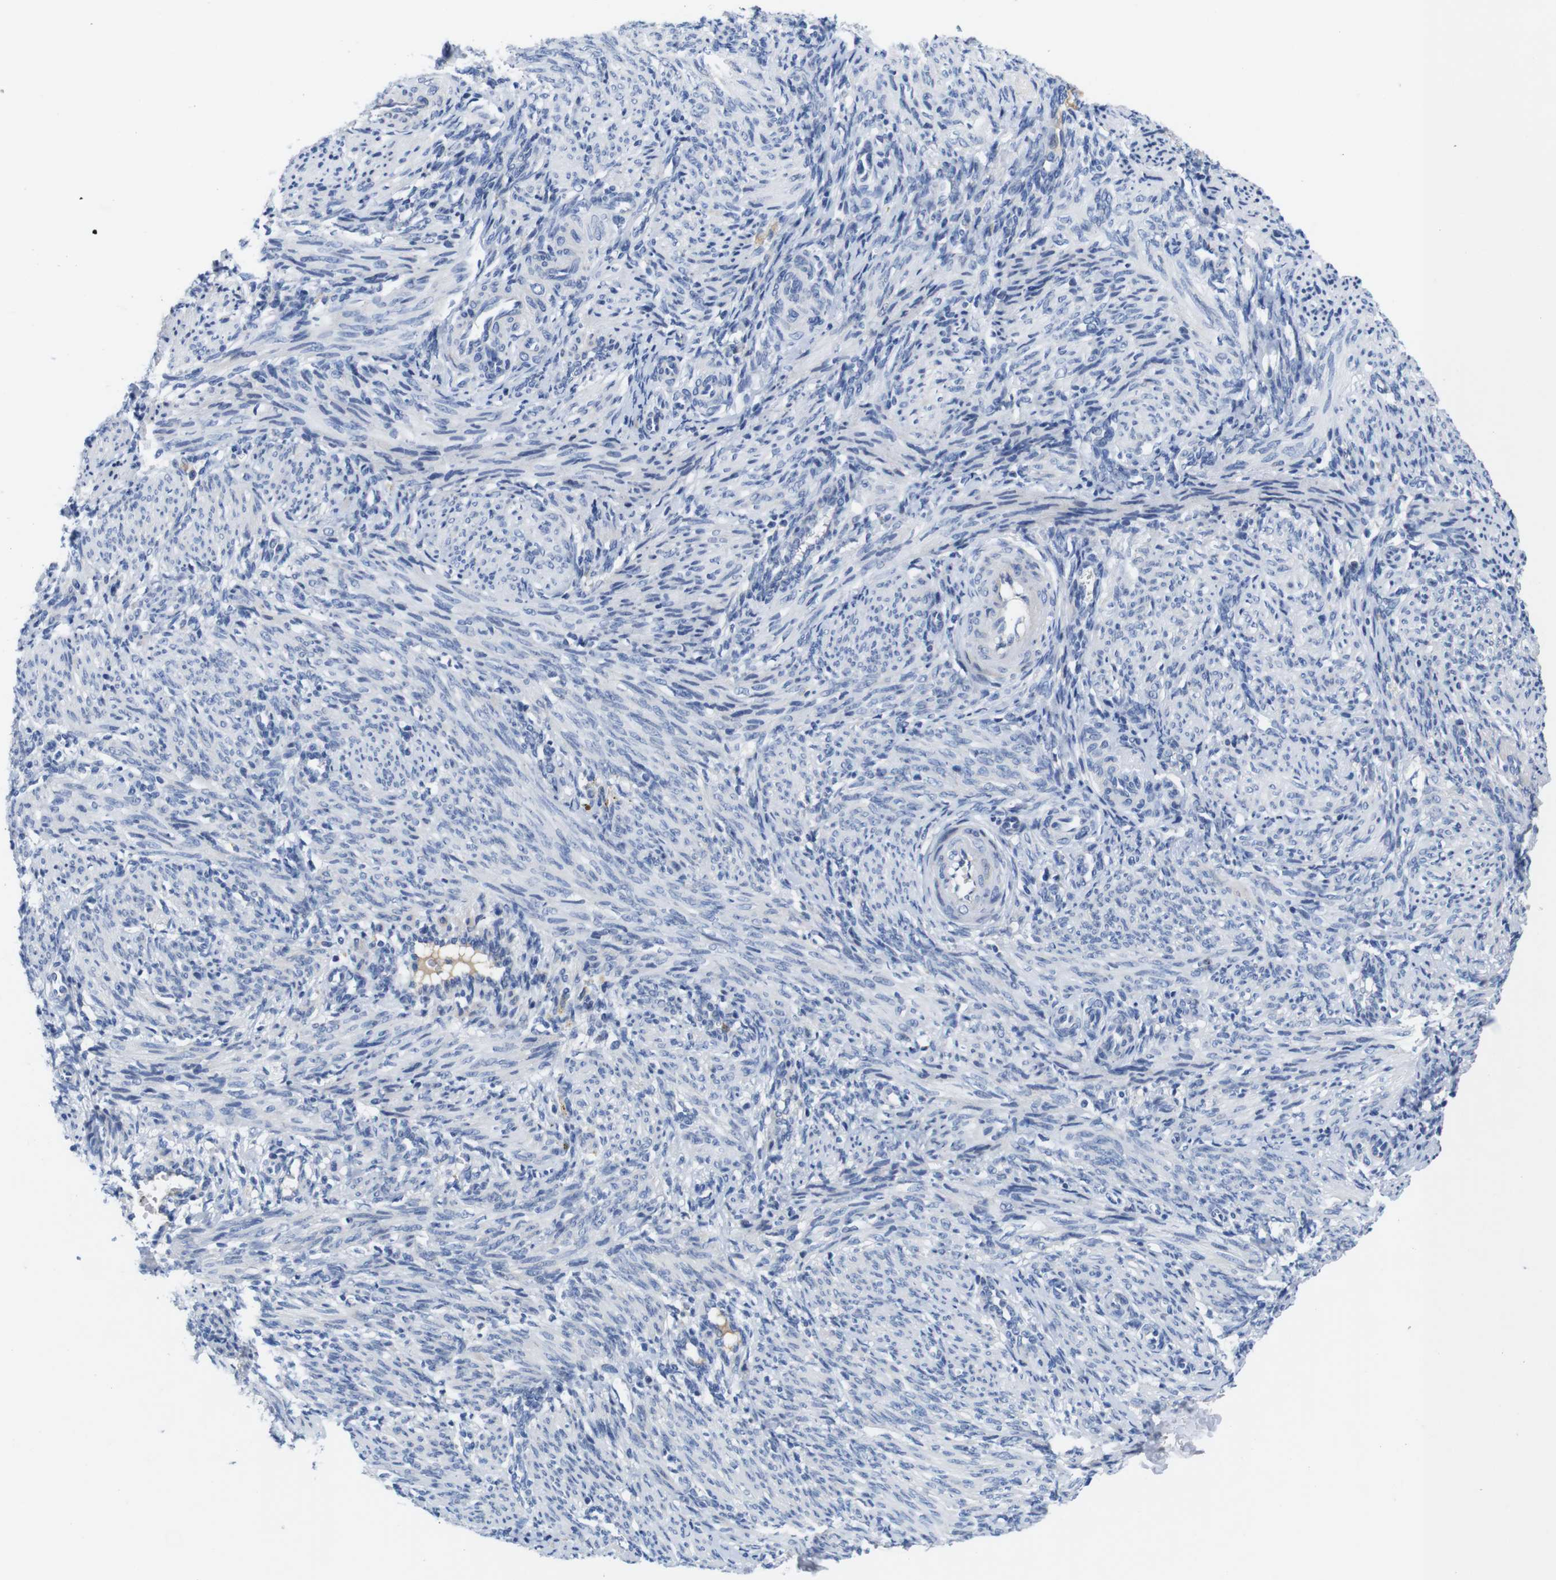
{"staining": {"intensity": "negative", "quantity": "none", "location": "none"}, "tissue": "smooth muscle", "cell_type": "Smooth muscle cells", "image_type": "normal", "snomed": [{"axis": "morphology", "description": "Normal tissue, NOS"}, {"axis": "topography", "description": "Endometrium"}], "caption": "A high-resolution image shows IHC staining of benign smooth muscle, which exhibits no significant positivity in smooth muscle cells.", "gene": "C1RL", "patient": {"sex": "female", "age": 33}}